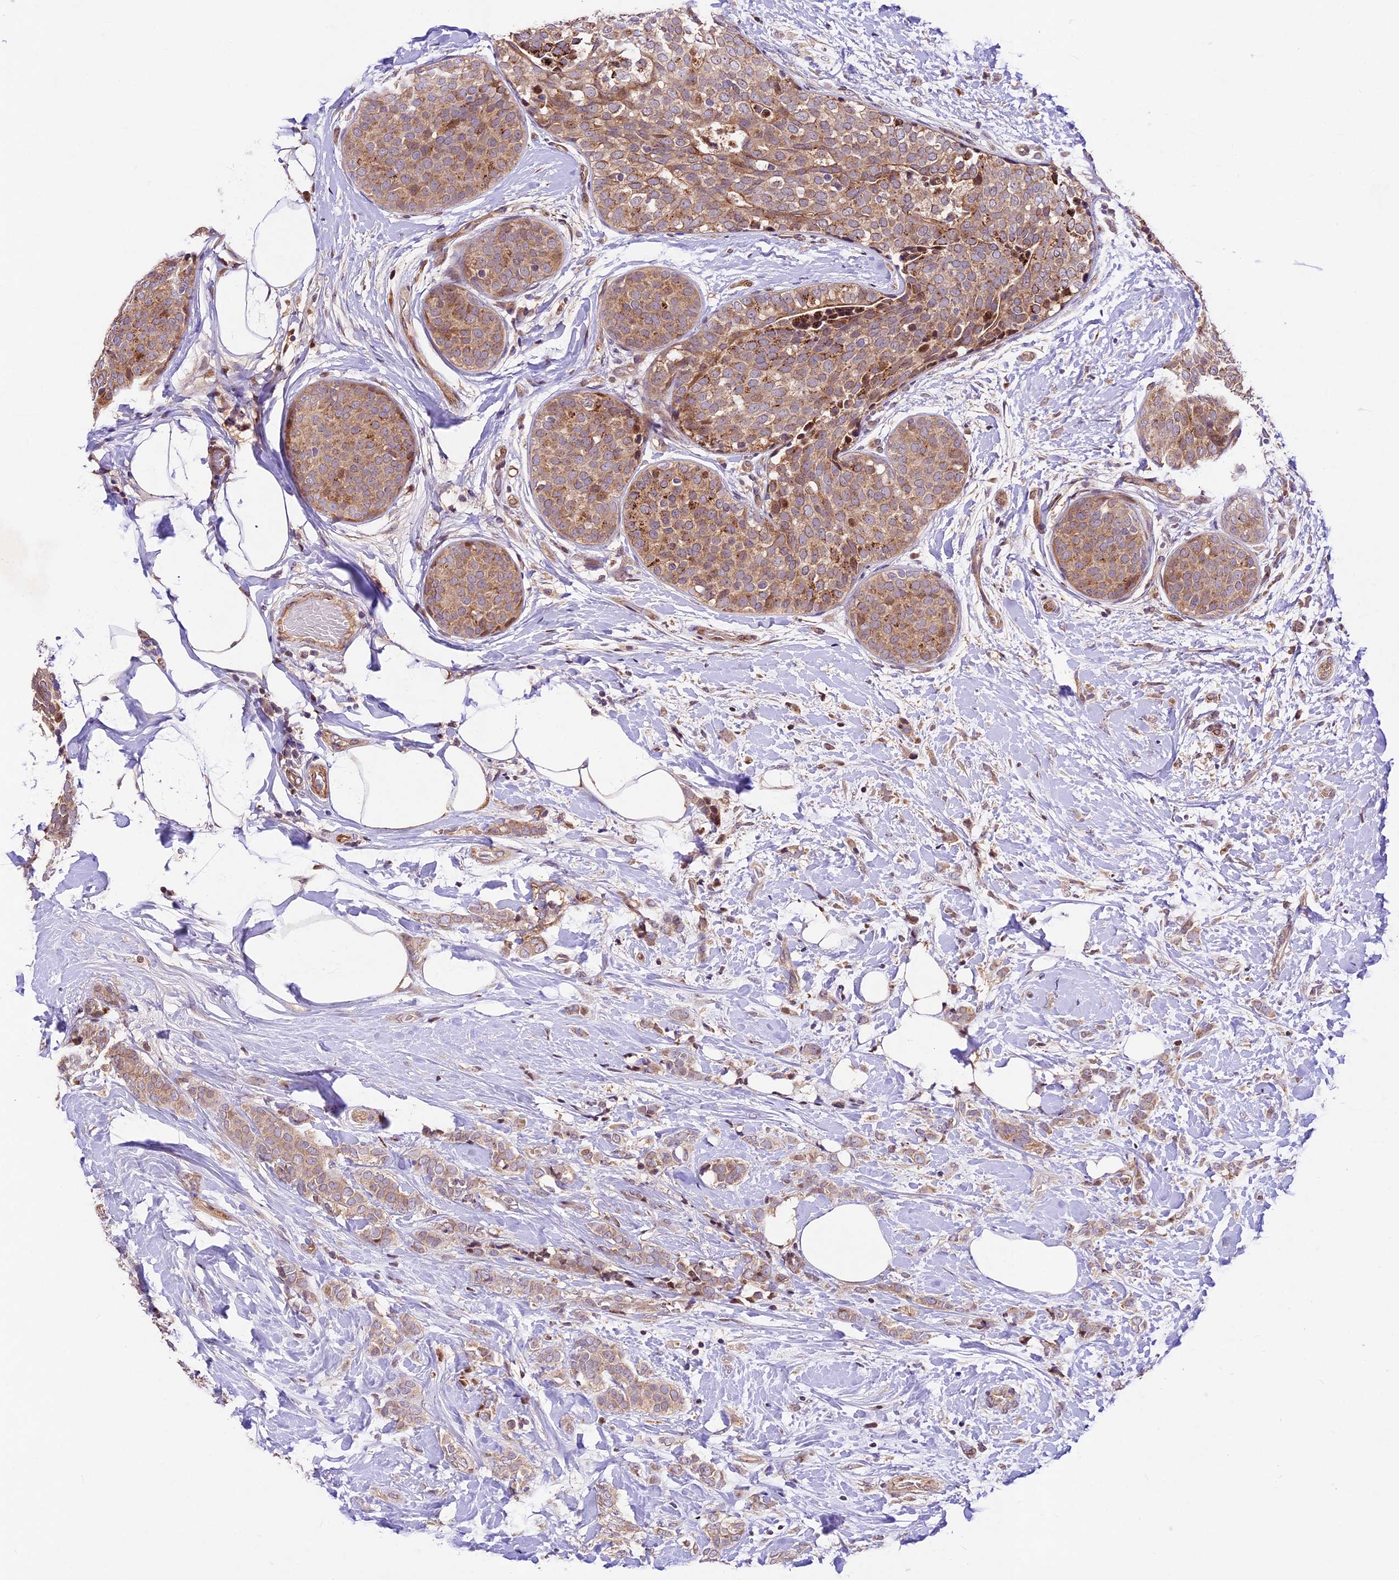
{"staining": {"intensity": "weak", "quantity": ">75%", "location": "cytoplasmic/membranous"}, "tissue": "breast cancer", "cell_type": "Tumor cells", "image_type": "cancer", "snomed": [{"axis": "morphology", "description": "Lobular carcinoma, in situ"}, {"axis": "morphology", "description": "Lobular carcinoma"}, {"axis": "topography", "description": "Breast"}], "caption": "A photomicrograph of breast cancer (lobular carcinoma in situ) stained for a protein displays weak cytoplasmic/membranous brown staining in tumor cells.", "gene": "CCSER1", "patient": {"sex": "female", "age": 41}}